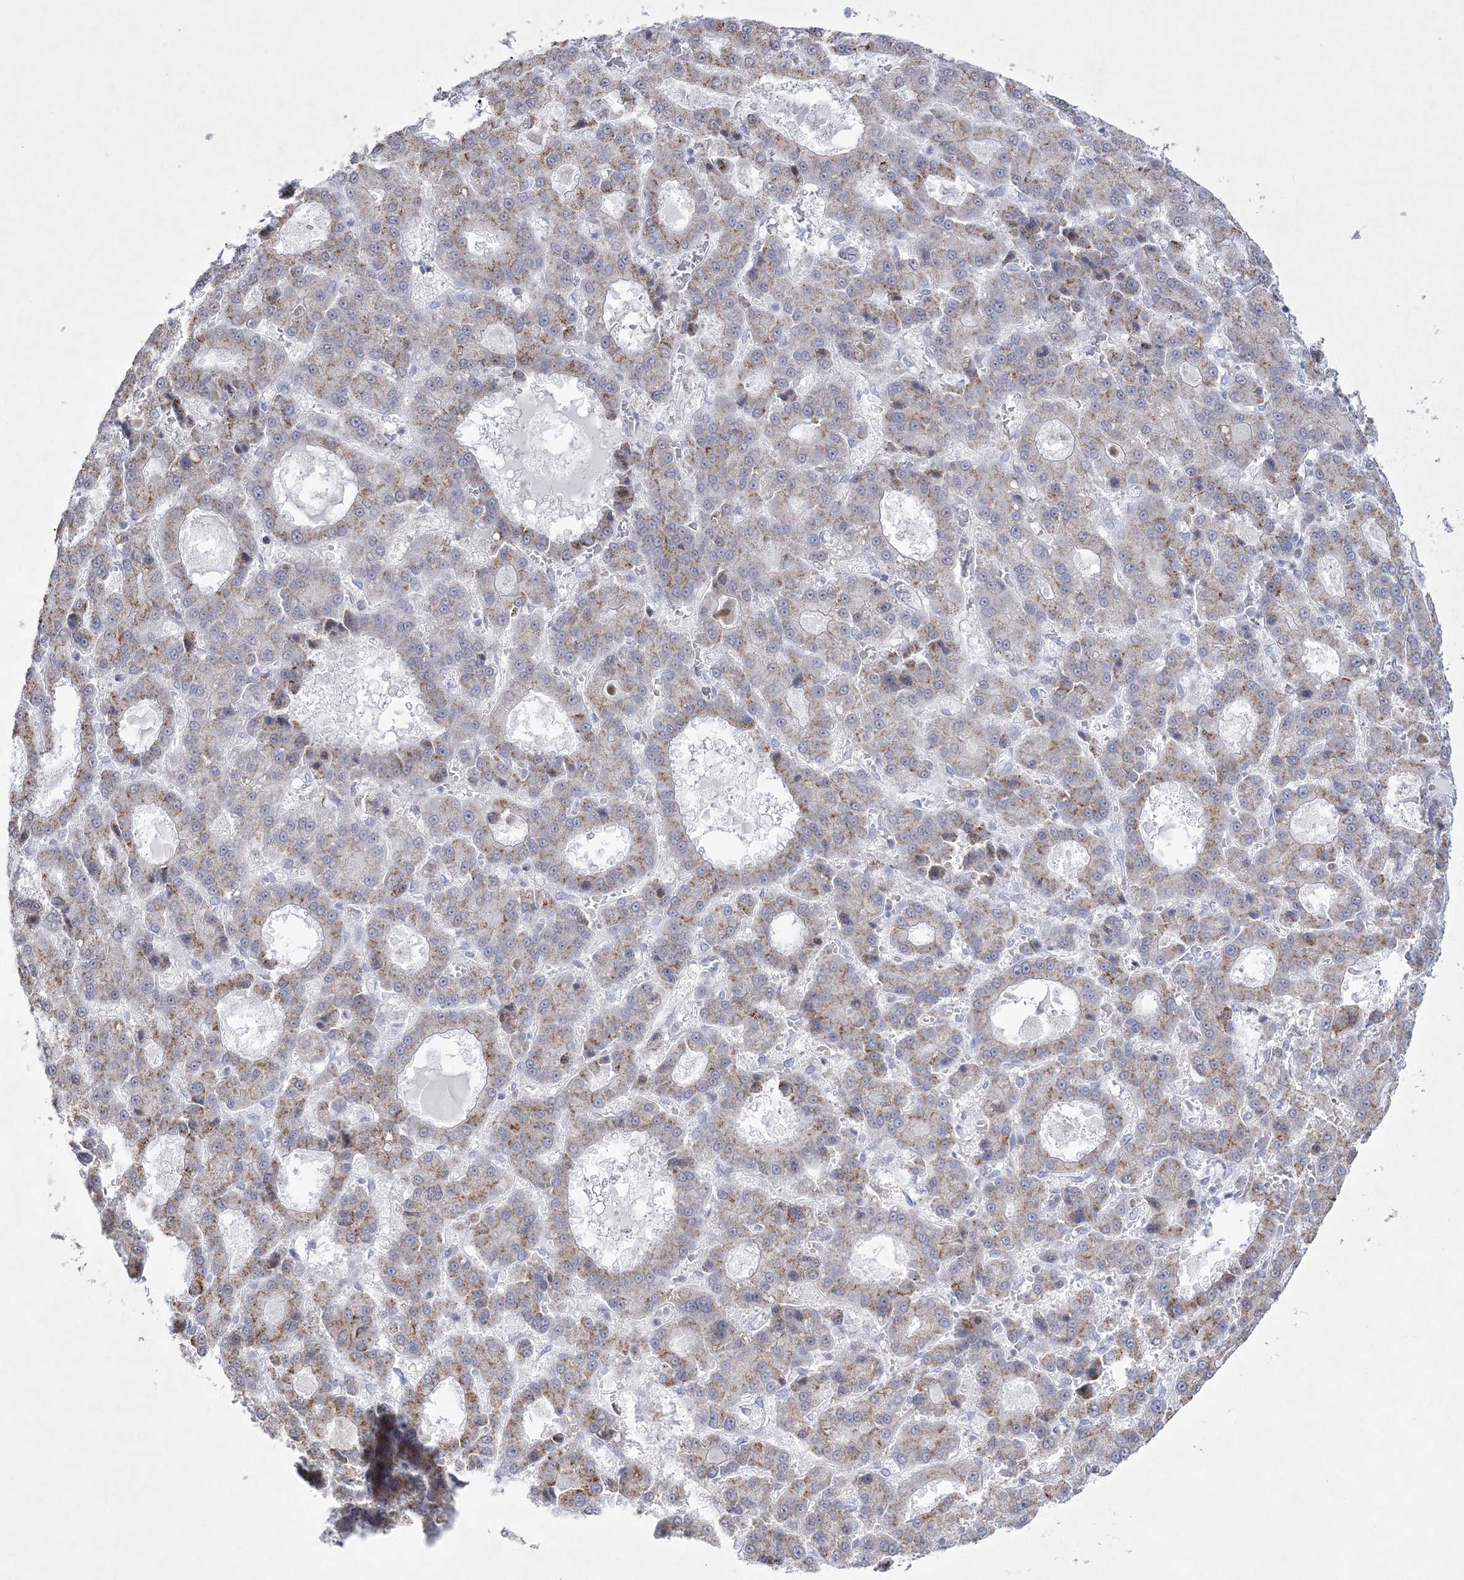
{"staining": {"intensity": "moderate", "quantity": "25%-75%", "location": "cytoplasmic/membranous"}, "tissue": "liver cancer", "cell_type": "Tumor cells", "image_type": "cancer", "snomed": [{"axis": "morphology", "description": "Carcinoma, Hepatocellular, NOS"}, {"axis": "topography", "description": "Liver"}], "caption": "DAB (3,3'-diaminobenzidine) immunohistochemical staining of human liver cancer shows moderate cytoplasmic/membranous protein staining in about 25%-75% of tumor cells.", "gene": "WDR27", "patient": {"sex": "male", "age": 70}}